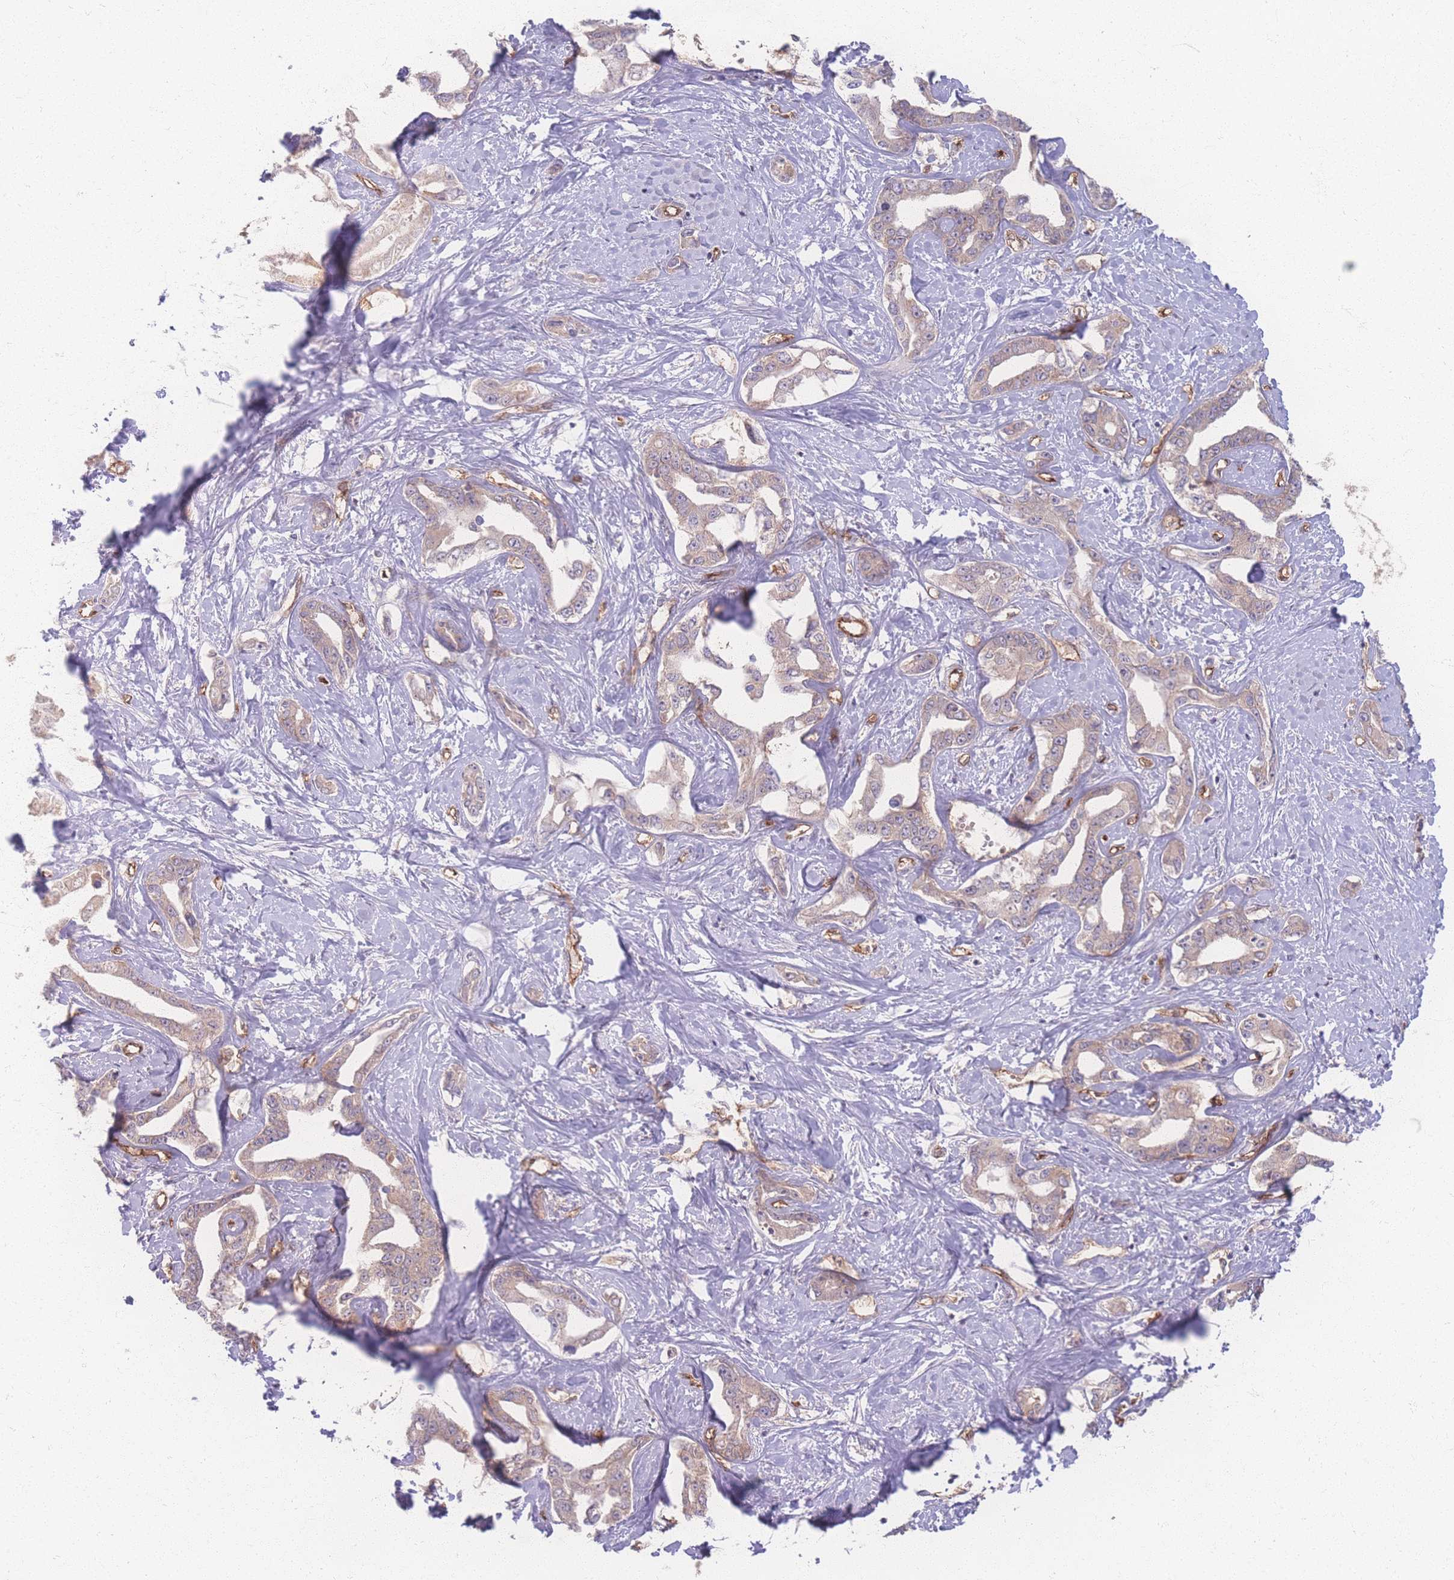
{"staining": {"intensity": "weak", "quantity": "25%-75%", "location": "cytoplasmic/membranous"}, "tissue": "liver cancer", "cell_type": "Tumor cells", "image_type": "cancer", "snomed": [{"axis": "morphology", "description": "Cholangiocarcinoma"}, {"axis": "topography", "description": "Liver"}], "caption": "Liver cancer was stained to show a protein in brown. There is low levels of weak cytoplasmic/membranous expression in about 25%-75% of tumor cells.", "gene": "INSR", "patient": {"sex": "male", "age": 59}}